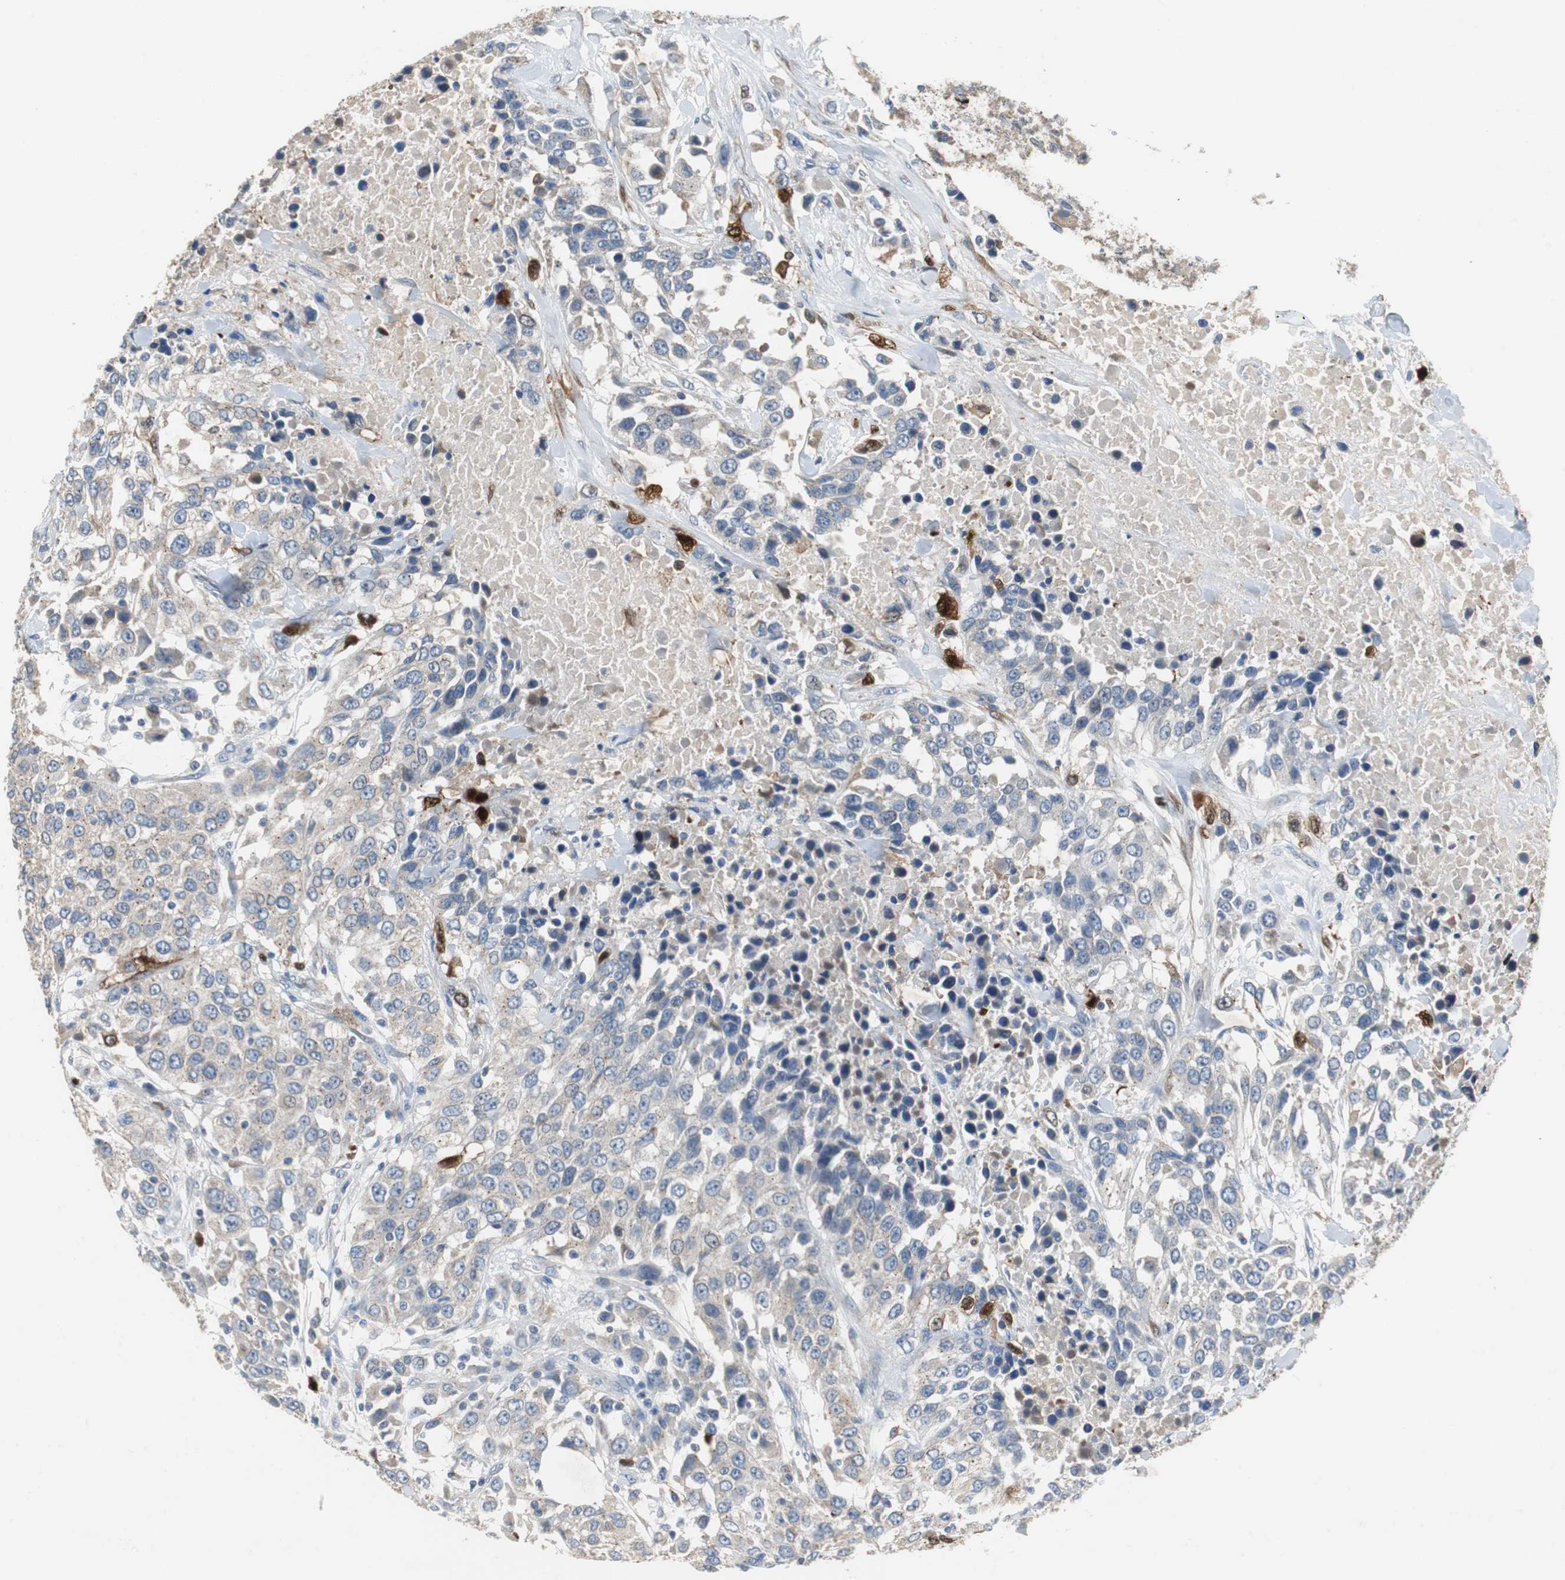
{"staining": {"intensity": "weak", "quantity": "25%-75%", "location": "cytoplasmic/membranous"}, "tissue": "urothelial cancer", "cell_type": "Tumor cells", "image_type": "cancer", "snomed": [{"axis": "morphology", "description": "Urothelial carcinoma, High grade"}, {"axis": "topography", "description": "Urinary bladder"}], "caption": "A photomicrograph of urothelial carcinoma (high-grade) stained for a protein shows weak cytoplasmic/membranous brown staining in tumor cells.", "gene": "CALB2", "patient": {"sex": "female", "age": 80}}